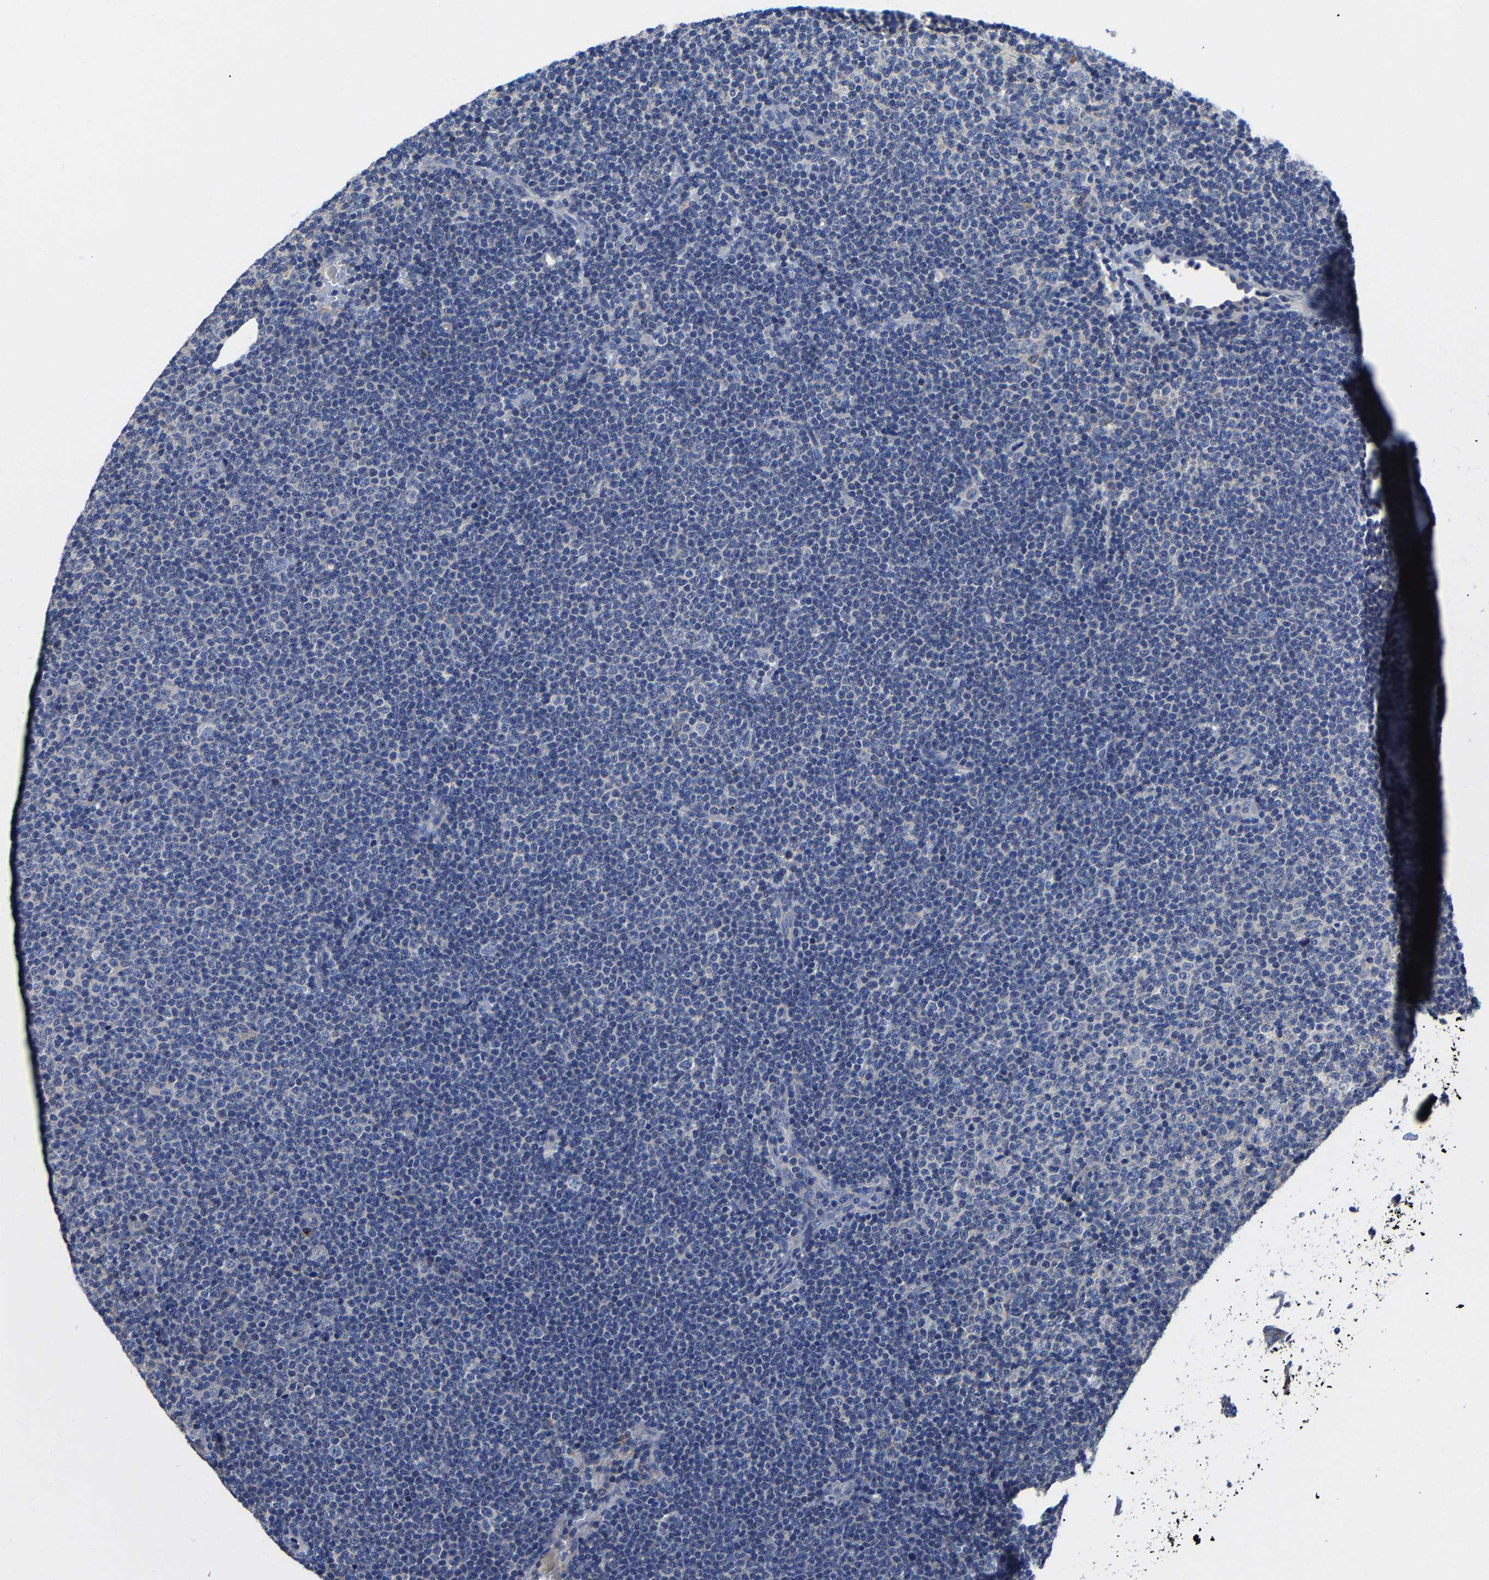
{"staining": {"intensity": "negative", "quantity": "none", "location": "none"}, "tissue": "lymphoma", "cell_type": "Tumor cells", "image_type": "cancer", "snomed": [{"axis": "morphology", "description": "Malignant lymphoma, non-Hodgkin's type, Low grade"}, {"axis": "topography", "description": "Lymph node"}], "caption": "Immunohistochemistry of malignant lymphoma, non-Hodgkin's type (low-grade) demonstrates no staining in tumor cells.", "gene": "SRPK2", "patient": {"sex": "female", "age": 53}}